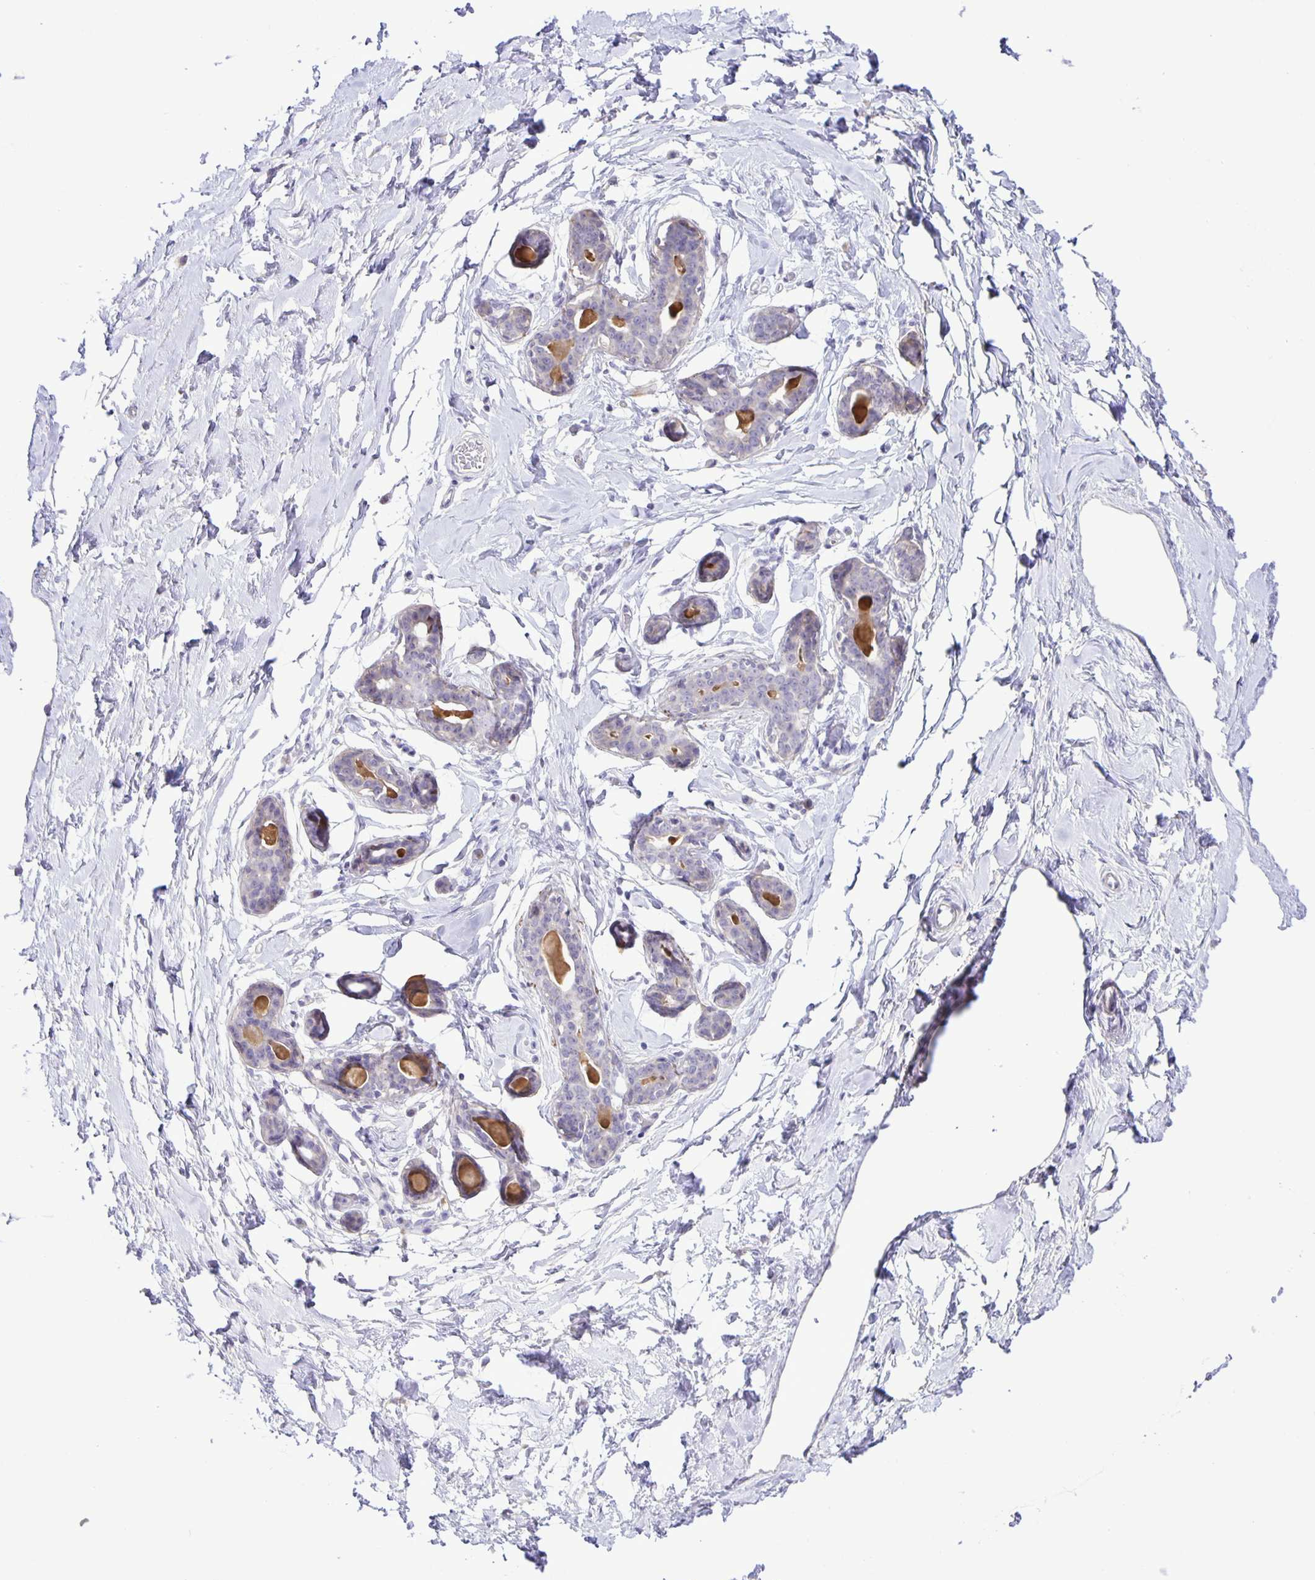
{"staining": {"intensity": "negative", "quantity": "none", "location": "none"}, "tissue": "breast", "cell_type": "Adipocytes", "image_type": "normal", "snomed": [{"axis": "morphology", "description": "Normal tissue, NOS"}, {"axis": "topography", "description": "Breast"}], "caption": "An image of human breast is negative for staining in adipocytes. (Stains: DAB (3,3'-diaminobenzidine) immunohistochemistry with hematoxylin counter stain, Microscopy: brightfield microscopy at high magnification).", "gene": "ADCK1", "patient": {"sex": "female", "age": 45}}